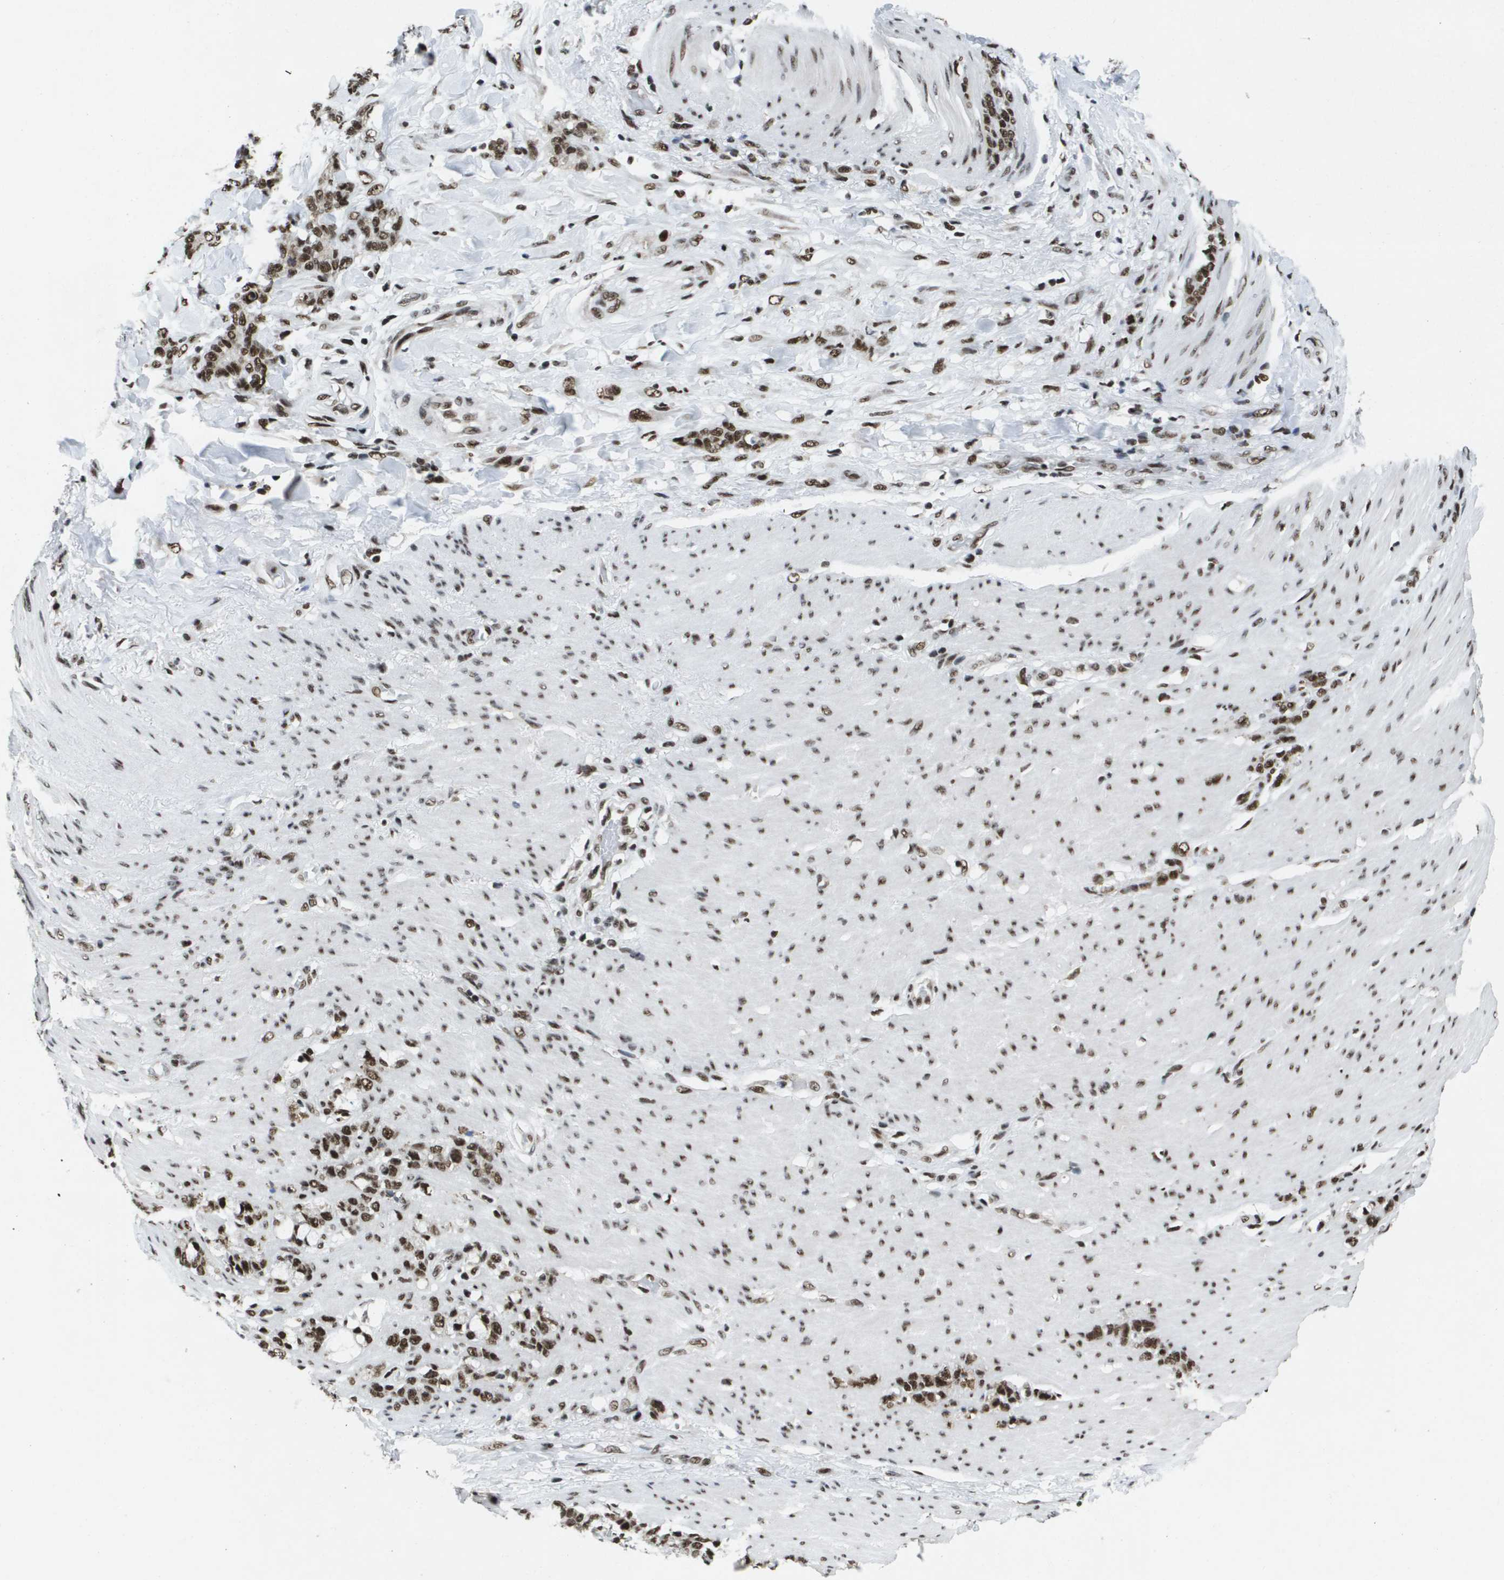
{"staining": {"intensity": "strong", "quantity": ">75%", "location": "nuclear"}, "tissue": "stomach cancer", "cell_type": "Tumor cells", "image_type": "cancer", "snomed": [{"axis": "morphology", "description": "Adenocarcinoma, NOS"}, {"axis": "topography", "description": "Stomach, lower"}], "caption": "Tumor cells exhibit strong nuclear staining in about >75% of cells in stomach cancer.", "gene": "NSRP1", "patient": {"sex": "male", "age": 88}}